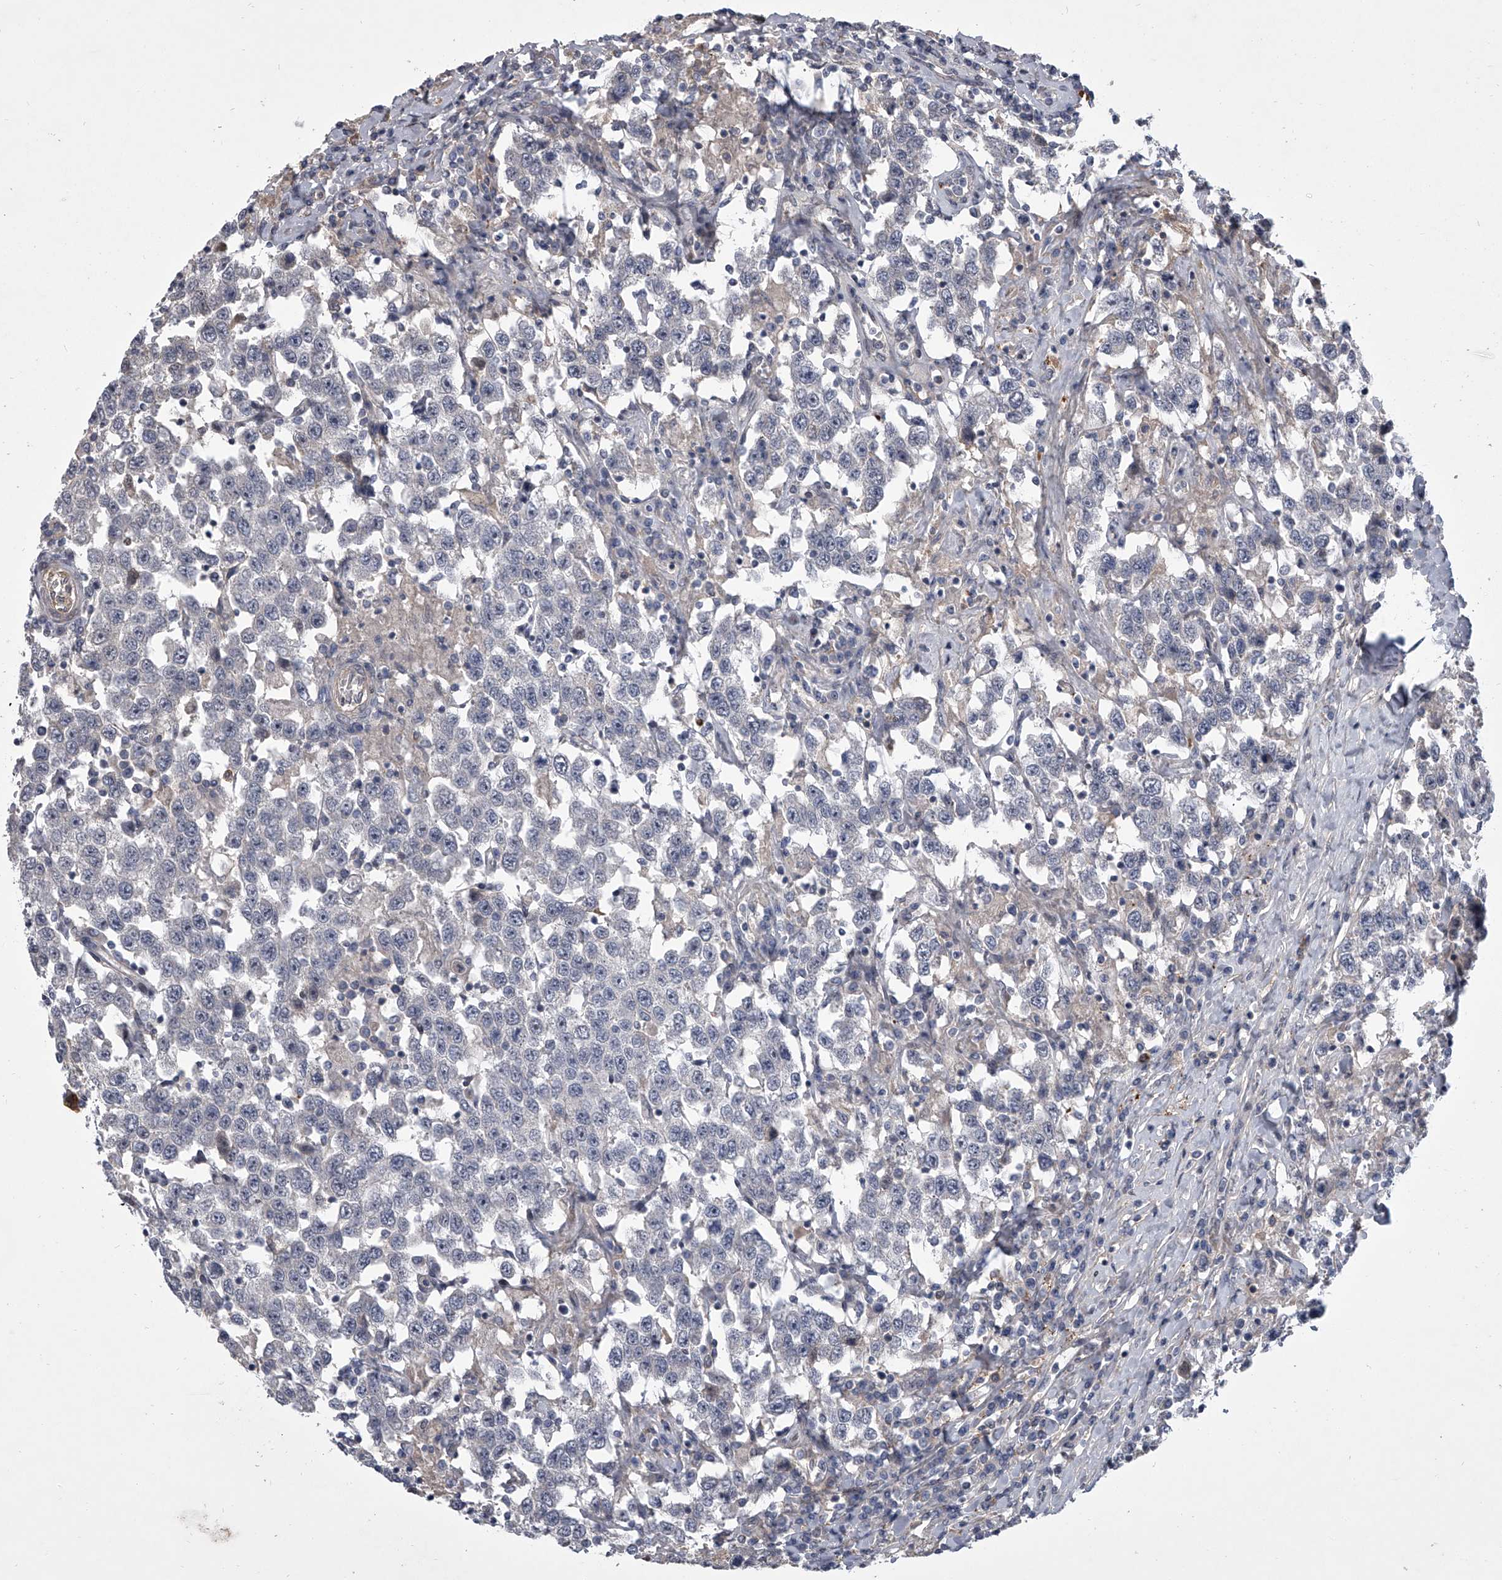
{"staining": {"intensity": "negative", "quantity": "none", "location": "none"}, "tissue": "testis cancer", "cell_type": "Tumor cells", "image_type": "cancer", "snomed": [{"axis": "morphology", "description": "Seminoma, NOS"}, {"axis": "topography", "description": "Testis"}], "caption": "Immunohistochemistry photomicrograph of human seminoma (testis) stained for a protein (brown), which shows no staining in tumor cells. (DAB immunohistochemistry with hematoxylin counter stain).", "gene": "HEATR6", "patient": {"sex": "male", "age": 41}}